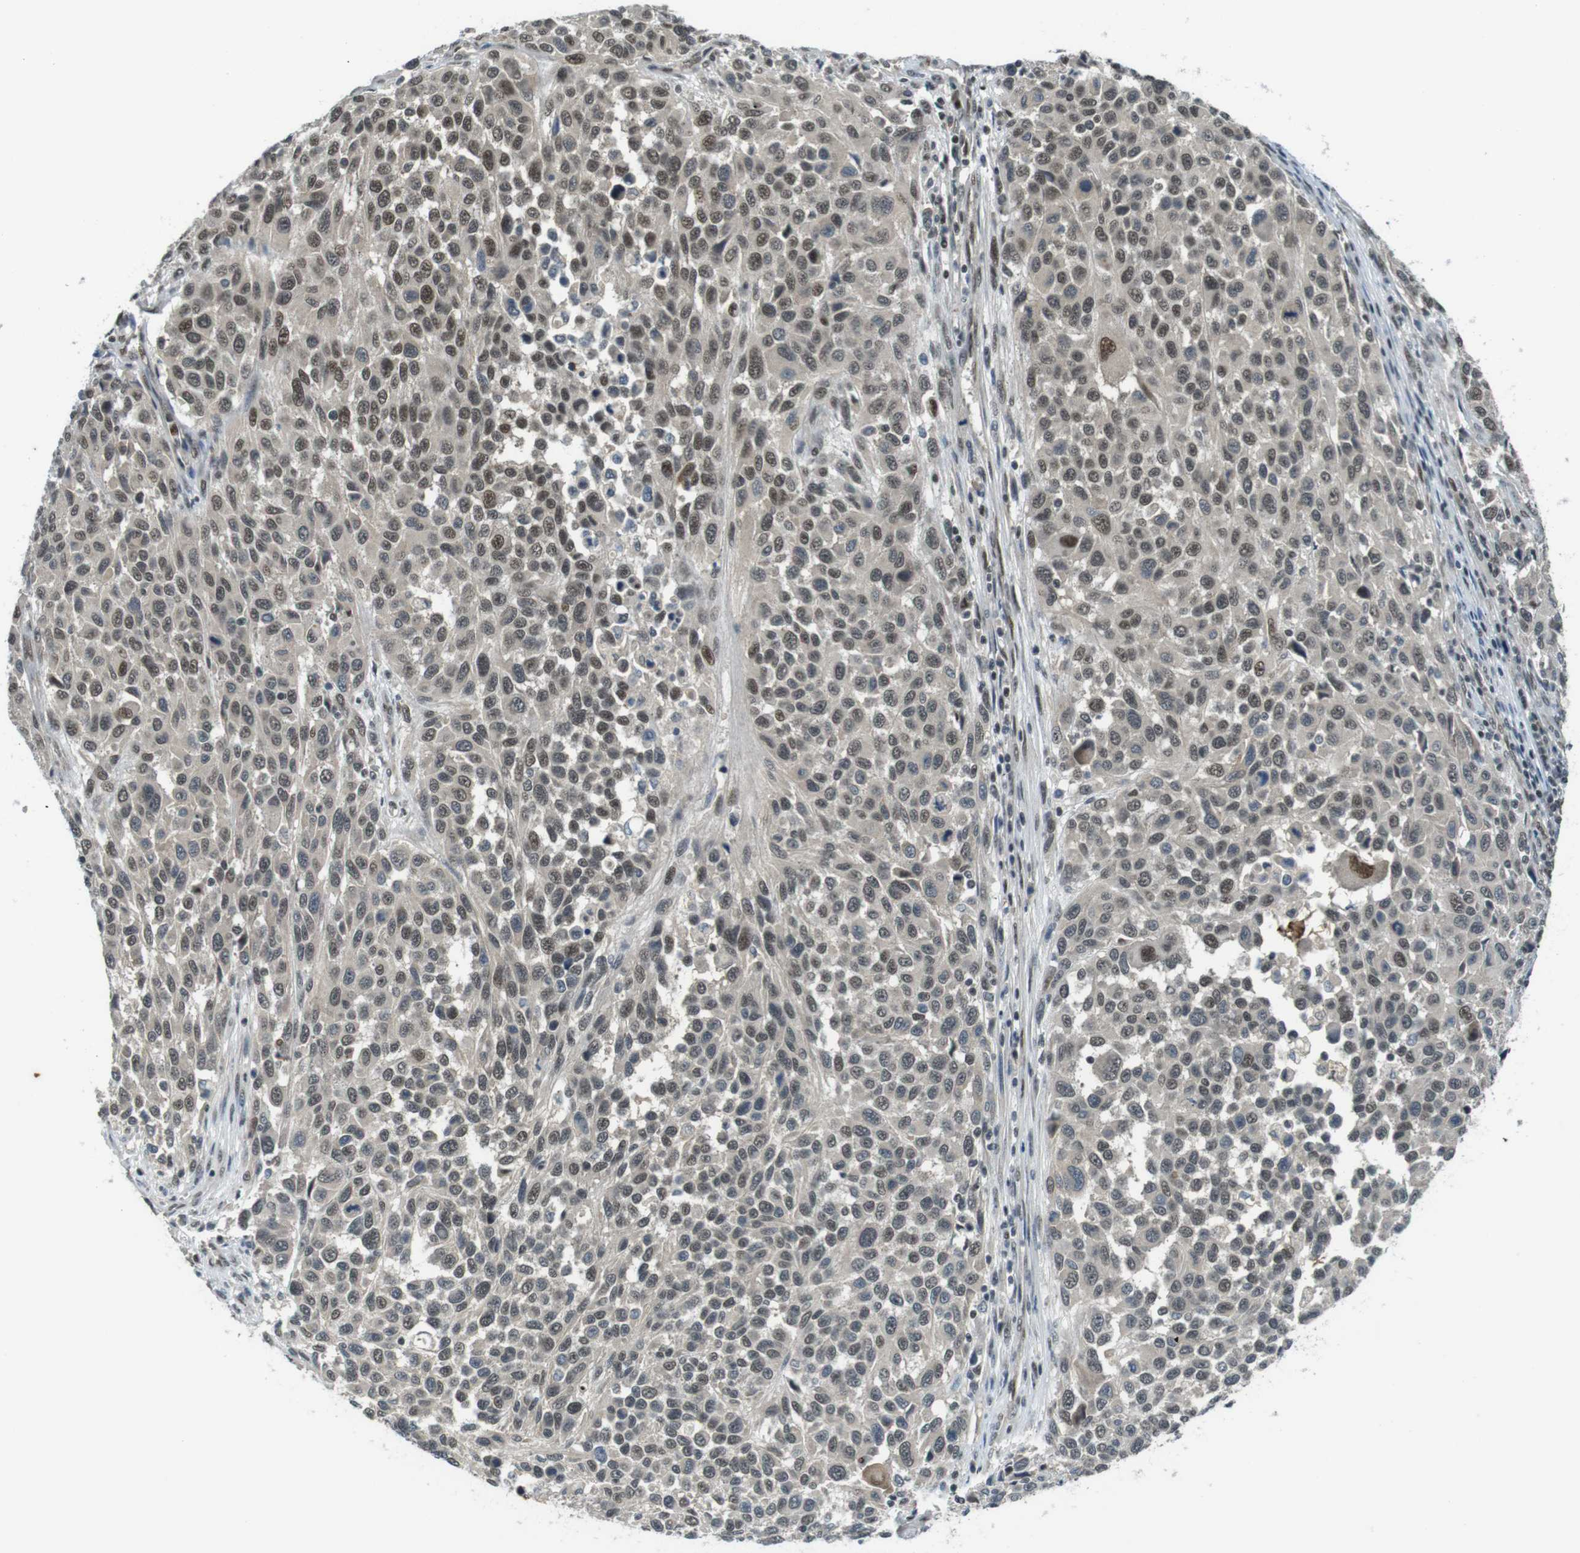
{"staining": {"intensity": "moderate", "quantity": "25%-75%", "location": "nuclear"}, "tissue": "melanoma", "cell_type": "Tumor cells", "image_type": "cancer", "snomed": [{"axis": "morphology", "description": "Malignant melanoma, Metastatic site"}, {"axis": "topography", "description": "Lymph node"}], "caption": "This histopathology image shows melanoma stained with immunohistochemistry to label a protein in brown. The nuclear of tumor cells show moderate positivity for the protein. Nuclei are counter-stained blue.", "gene": "MAPKAPK5", "patient": {"sex": "male", "age": 61}}